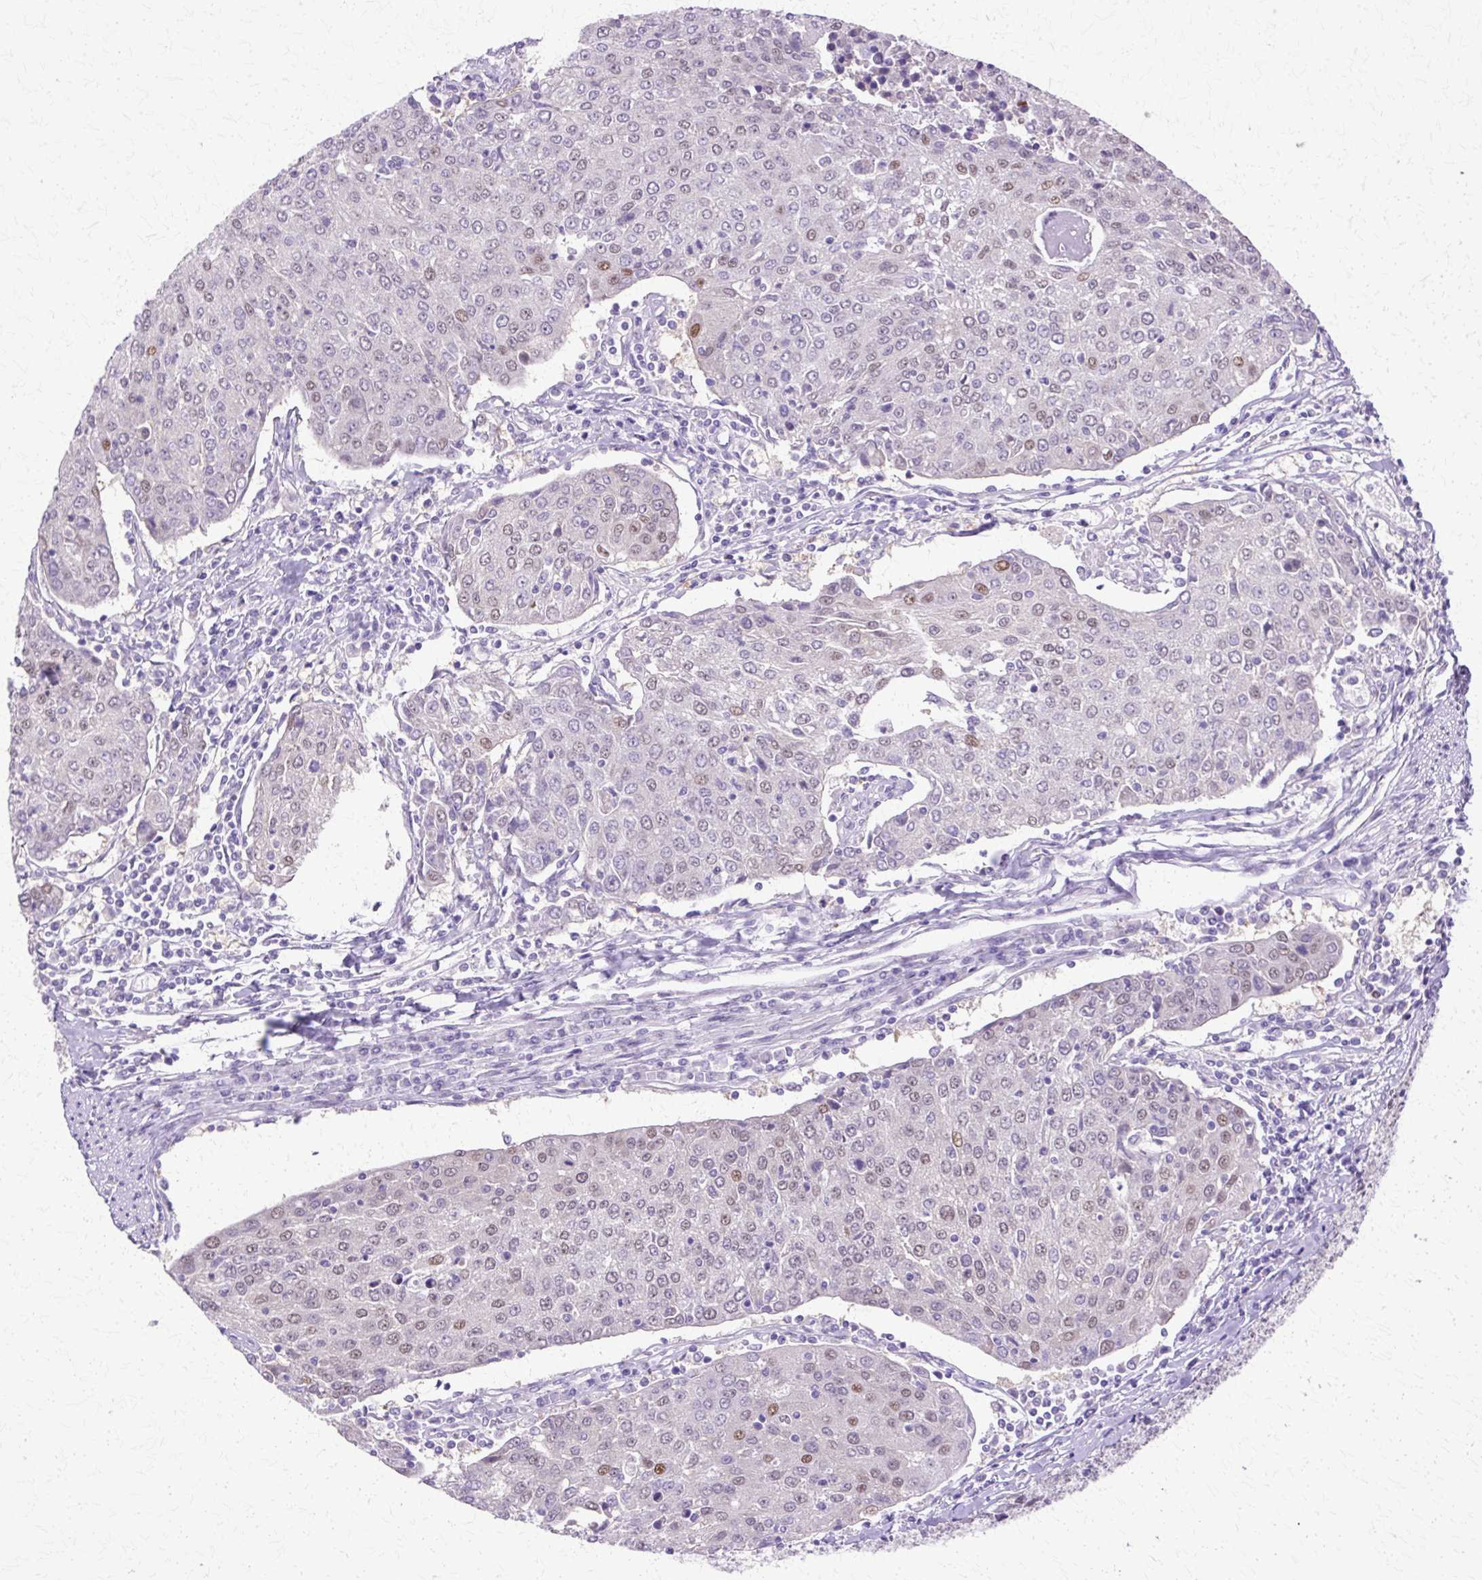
{"staining": {"intensity": "moderate", "quantity": "<25%", "location": "nuclear"}, "tissue": "urothelial cancer", "cell_type": "Tumor cells", "image_type": "cancer", "snomed": [{"axis": "morphology", "description": "Urothelial carcinoma, High grade"}, {"axis": "topography", "description": "Urinary bladder"}], "caption": "DAB (3,3'-diaminobenzidine) immunohistochemical staining of urothelial carcinoma (high-grade) reveals moderate nuclear protein staining in approximately <25% of tumor cells.", "gene": "HSPA8", "patient": {"sex": "female", "age": 85}}